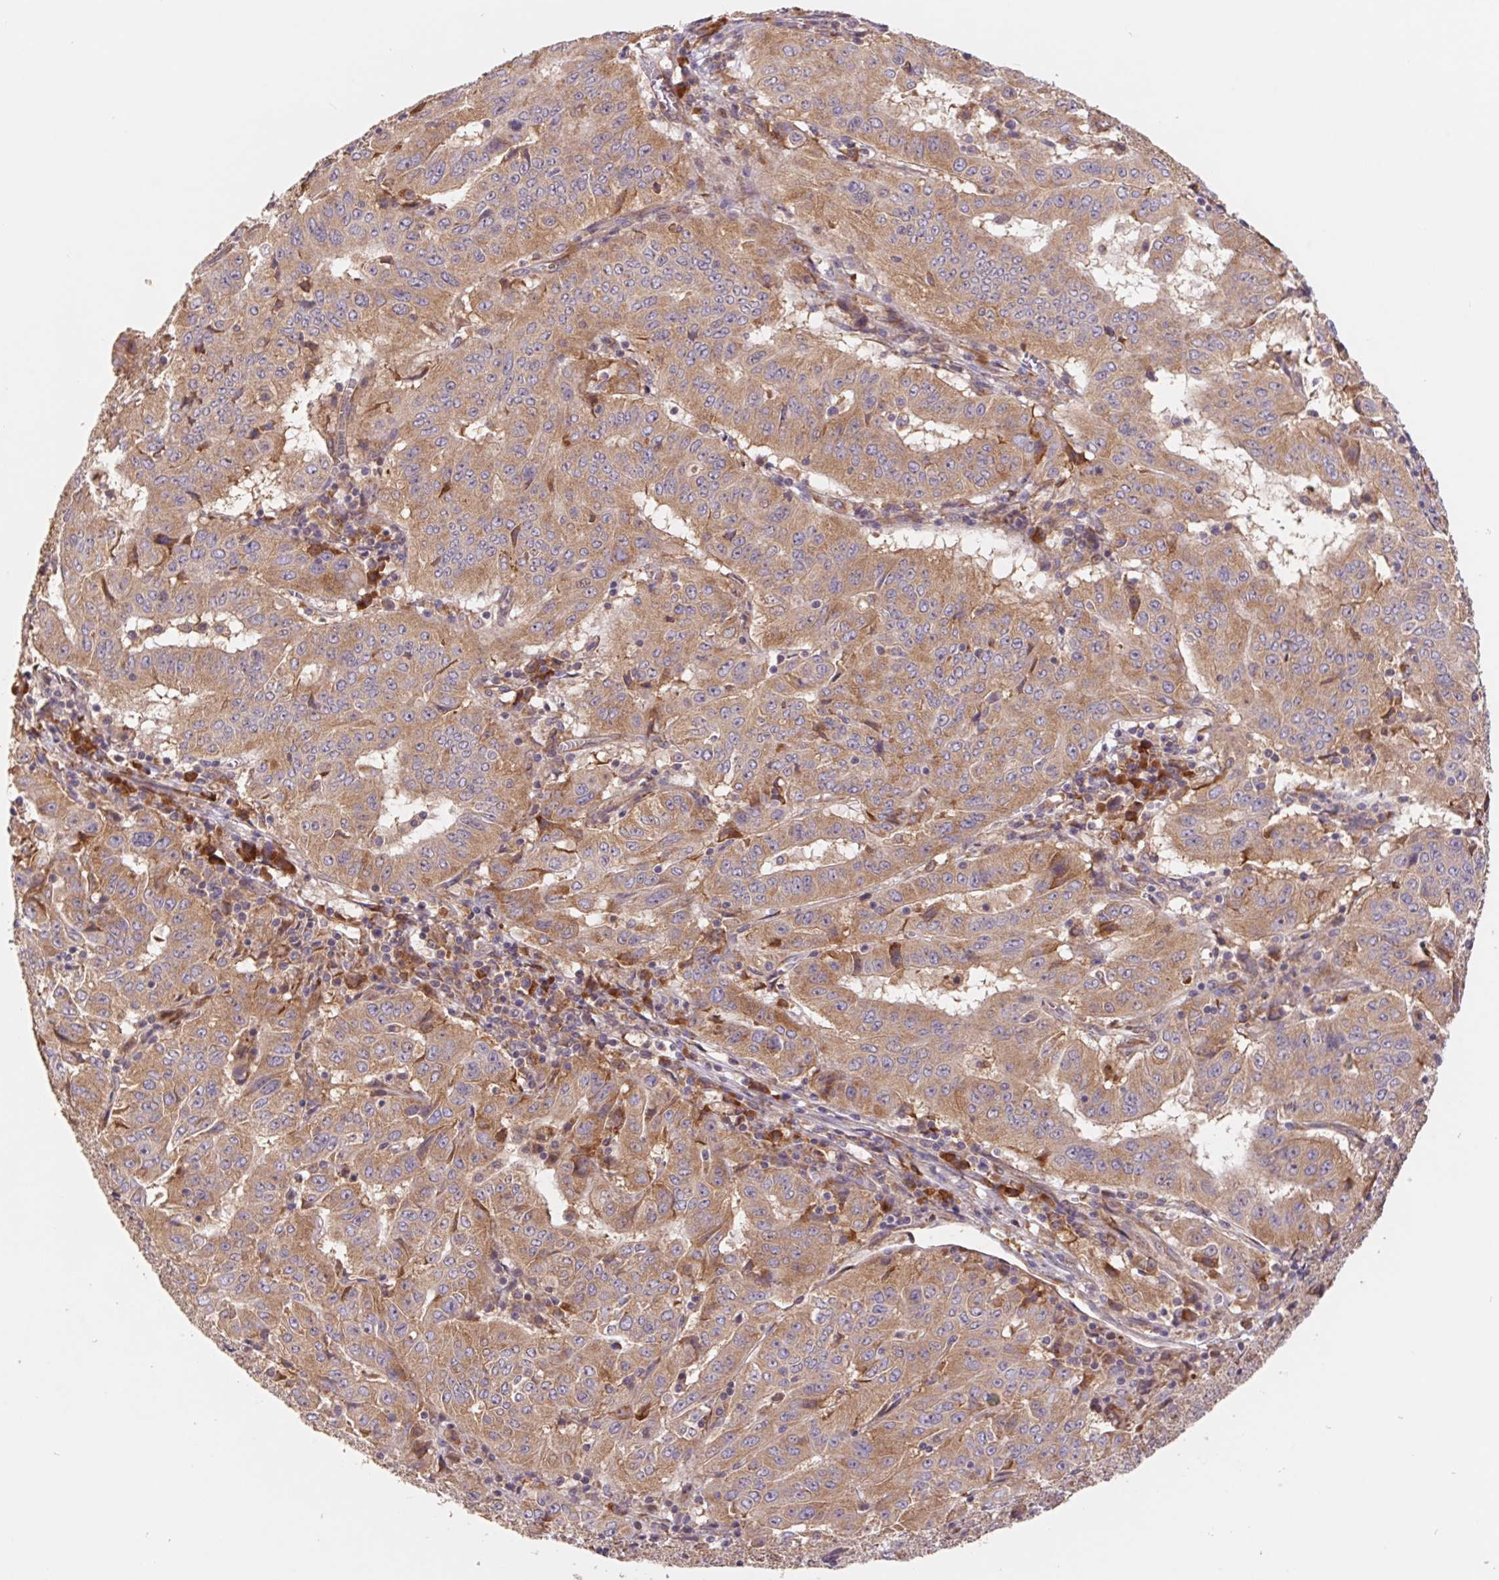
{"staining": {"intensity": "moderate", "quantity": ">75%", "location": "cytoplasmic/membranous"}, "tissue": "pancreatic cancer", "cell_type": "Tumor cells", "image_type": "cancer", "snomed": [{"axis": "morphology", "description": "Adenocarcinoma, NOS"}, {"axis": "topography", "description": "Pancreas"}], "caption": "An image of human pancreatic cancer stained for a protein displays moderate cytoplasmic/membranous brown staining in tumor cells. Using DAB (3,3'-diaminobenzidine) (brown) and hematoxylin (blue) stains, captured at high magnification using brightfield microscopy.", "gene": "RPL27A", "patient": {"sex": "male", "age": 63}}